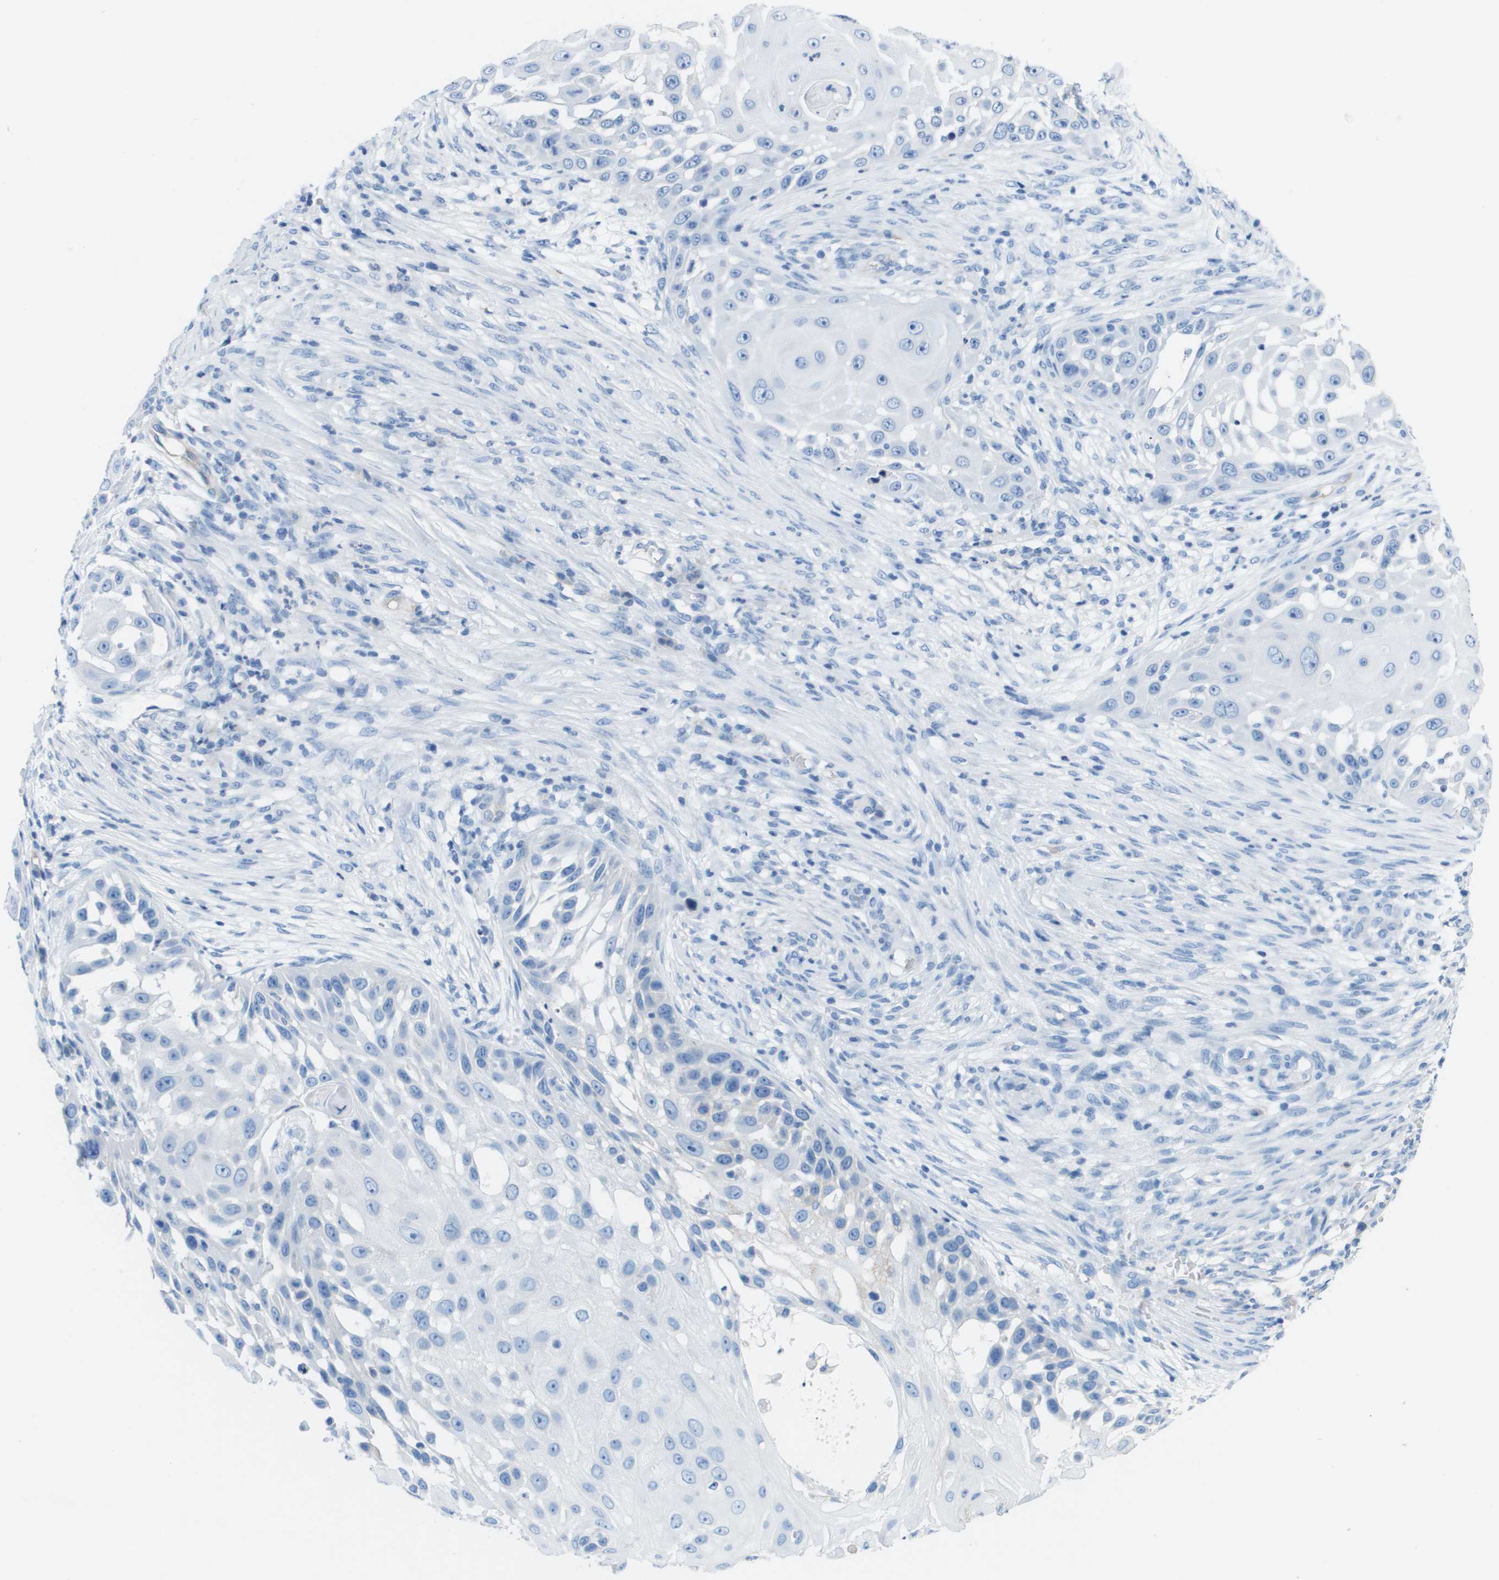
{"staining": {"intensity": "negative", "quantity": "none", "location": "none"}, "tissue": "skin cancer", "cell_type": "Tumor cells", "image_type": "cancer", "snomed": [{"axis": "morphology", "description": "Squamous cell carcinoma, NOS"}, {"axis": "topography", "description": "Skin"}], "caption": "Tumor cells show no significant protein positivity in skin squamous cell carcinoma.", "gene": "CD46", "patient": {"sex": "female", "age": 44}}